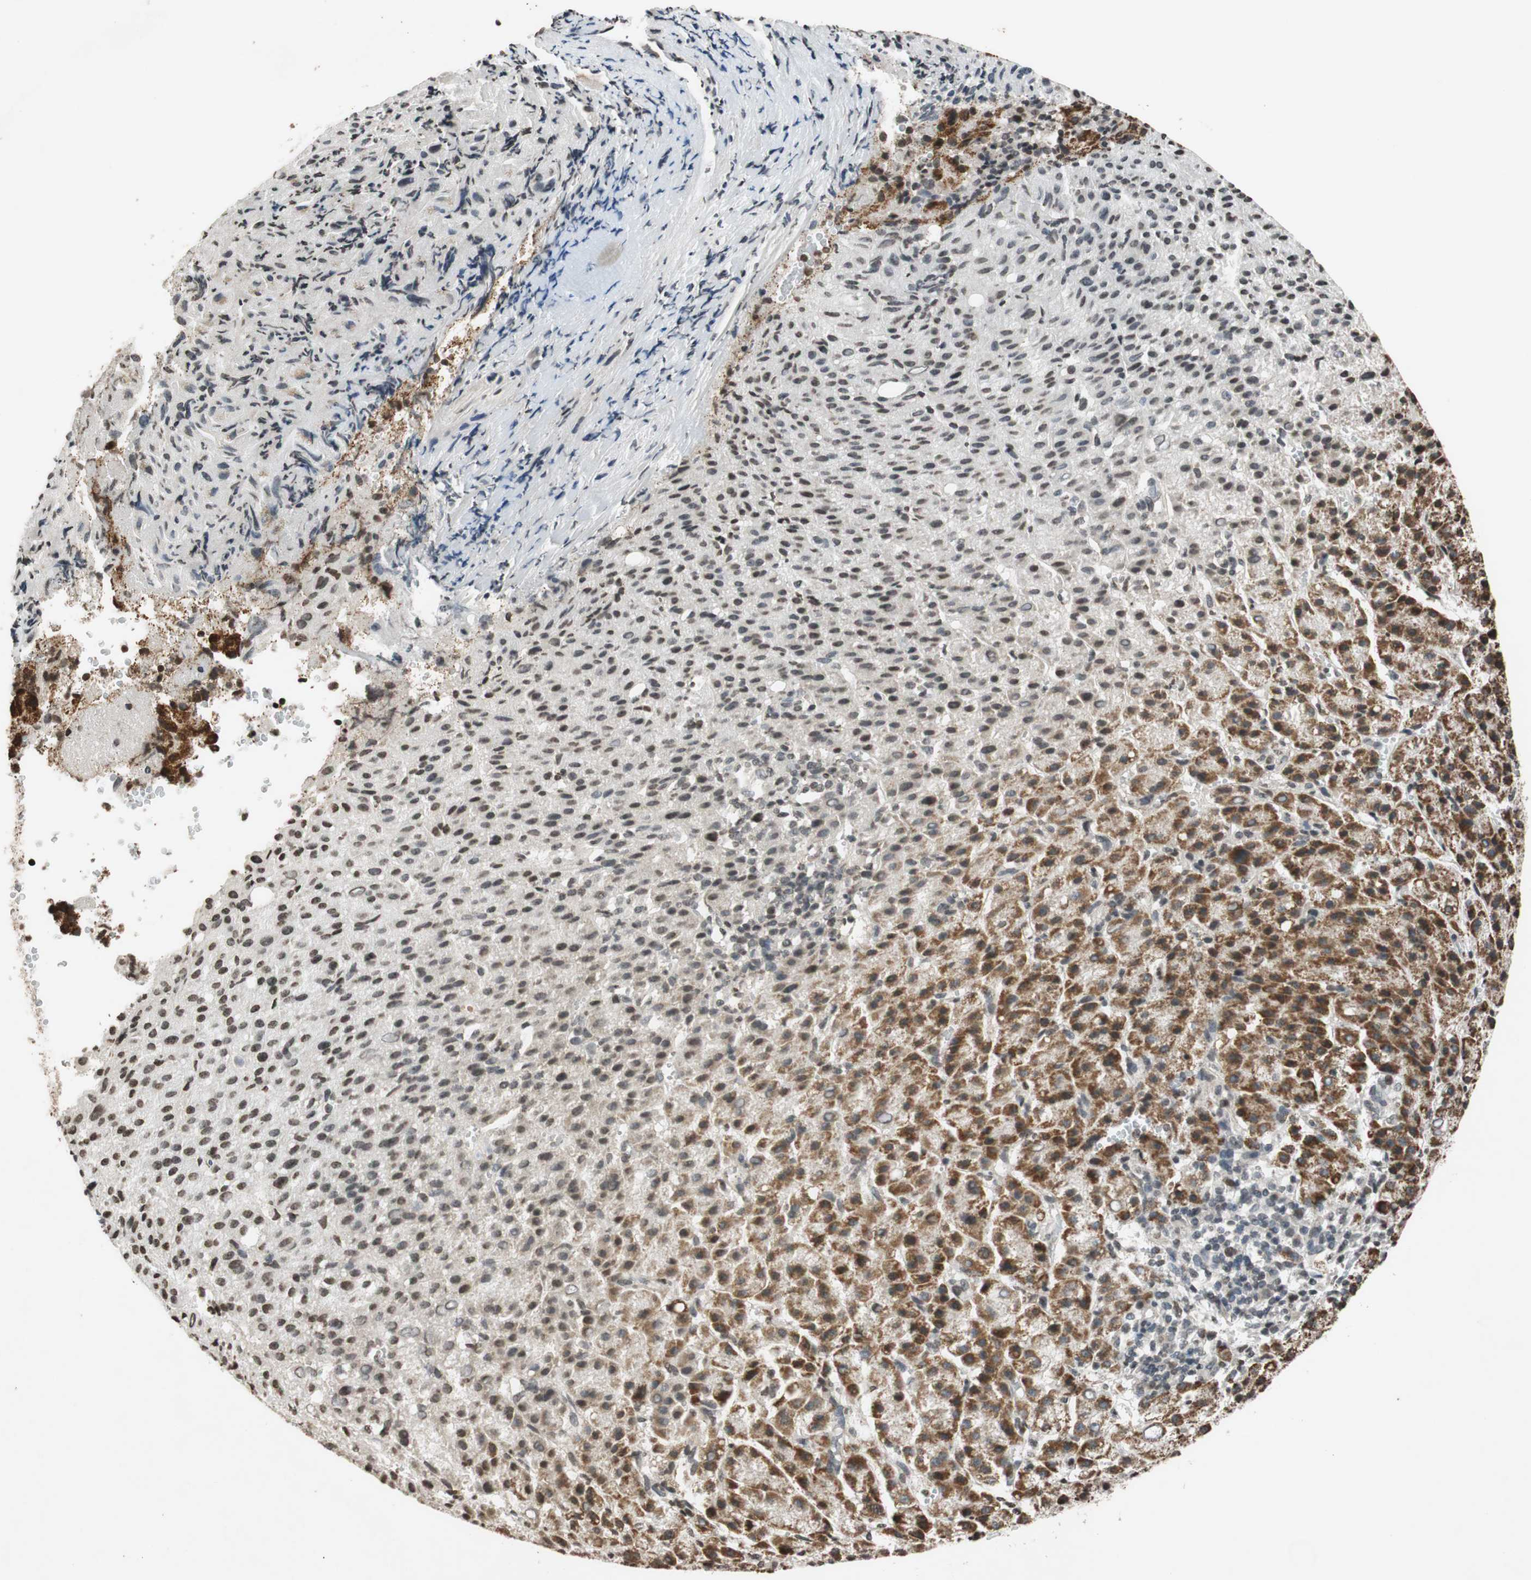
{"staining": {"intensity": "moderate", "quantity": "25%-75%", "location": "cytoplasmic/membranous"}, "tissue": "liver cancer", "cell_type": "Tumor cells", "image_type": "cancer", "snomed": [{"axis": "morphology", "description": "Carcinoma, Hepatocellular, NOS"}, {"axis": "topography", "description": "Liver"}], "caption": "Protein expression analysis of human liver cancer (hepatocellular carcinoma) reveals moderate cytoplasmic/membranous expression in about 25%-75% of tumor cells. (IHC, brightfield microscopy, high magnification).", "gene": "MCM6", "patient": {"sex": "female", "age": 58}}